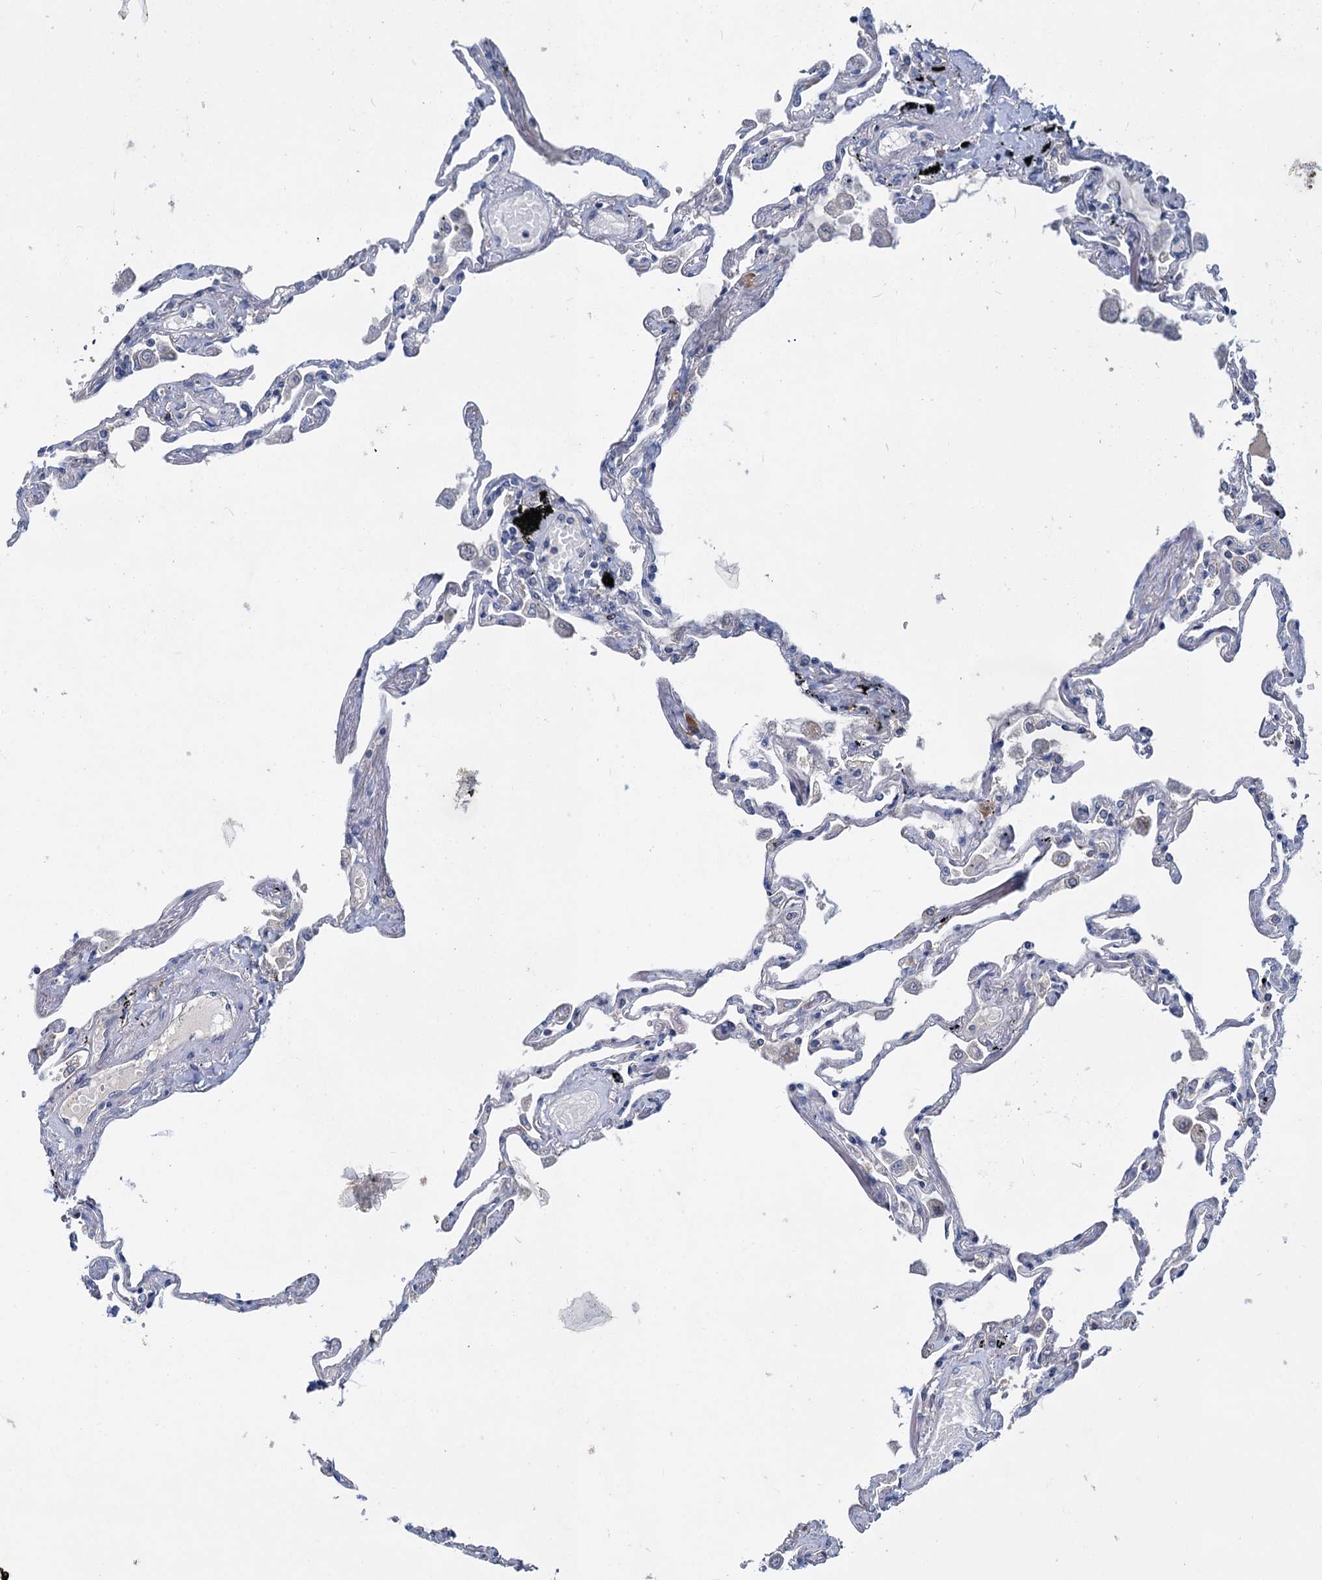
{"staining": {"intensity": "negative", "quantity": "none", "location": "none"}, "tissue": "lung", "cell_type": "Alveolar cells", "image_type": "normal", "snomed": [{"axis": "morphology", "description": "Normal tissue, NOS"}, {"axis": "topography", "description": "Lung"}], "caption": "This is a histopathology image of immunohistochemistry staining of unremarkable lung, which shows no expression in alveolar cells. (Brightfield microscopy of DAB IHC at high magnification).", "gene": "ANKRD42", "patient": {"sex": "female", "age": 67}}